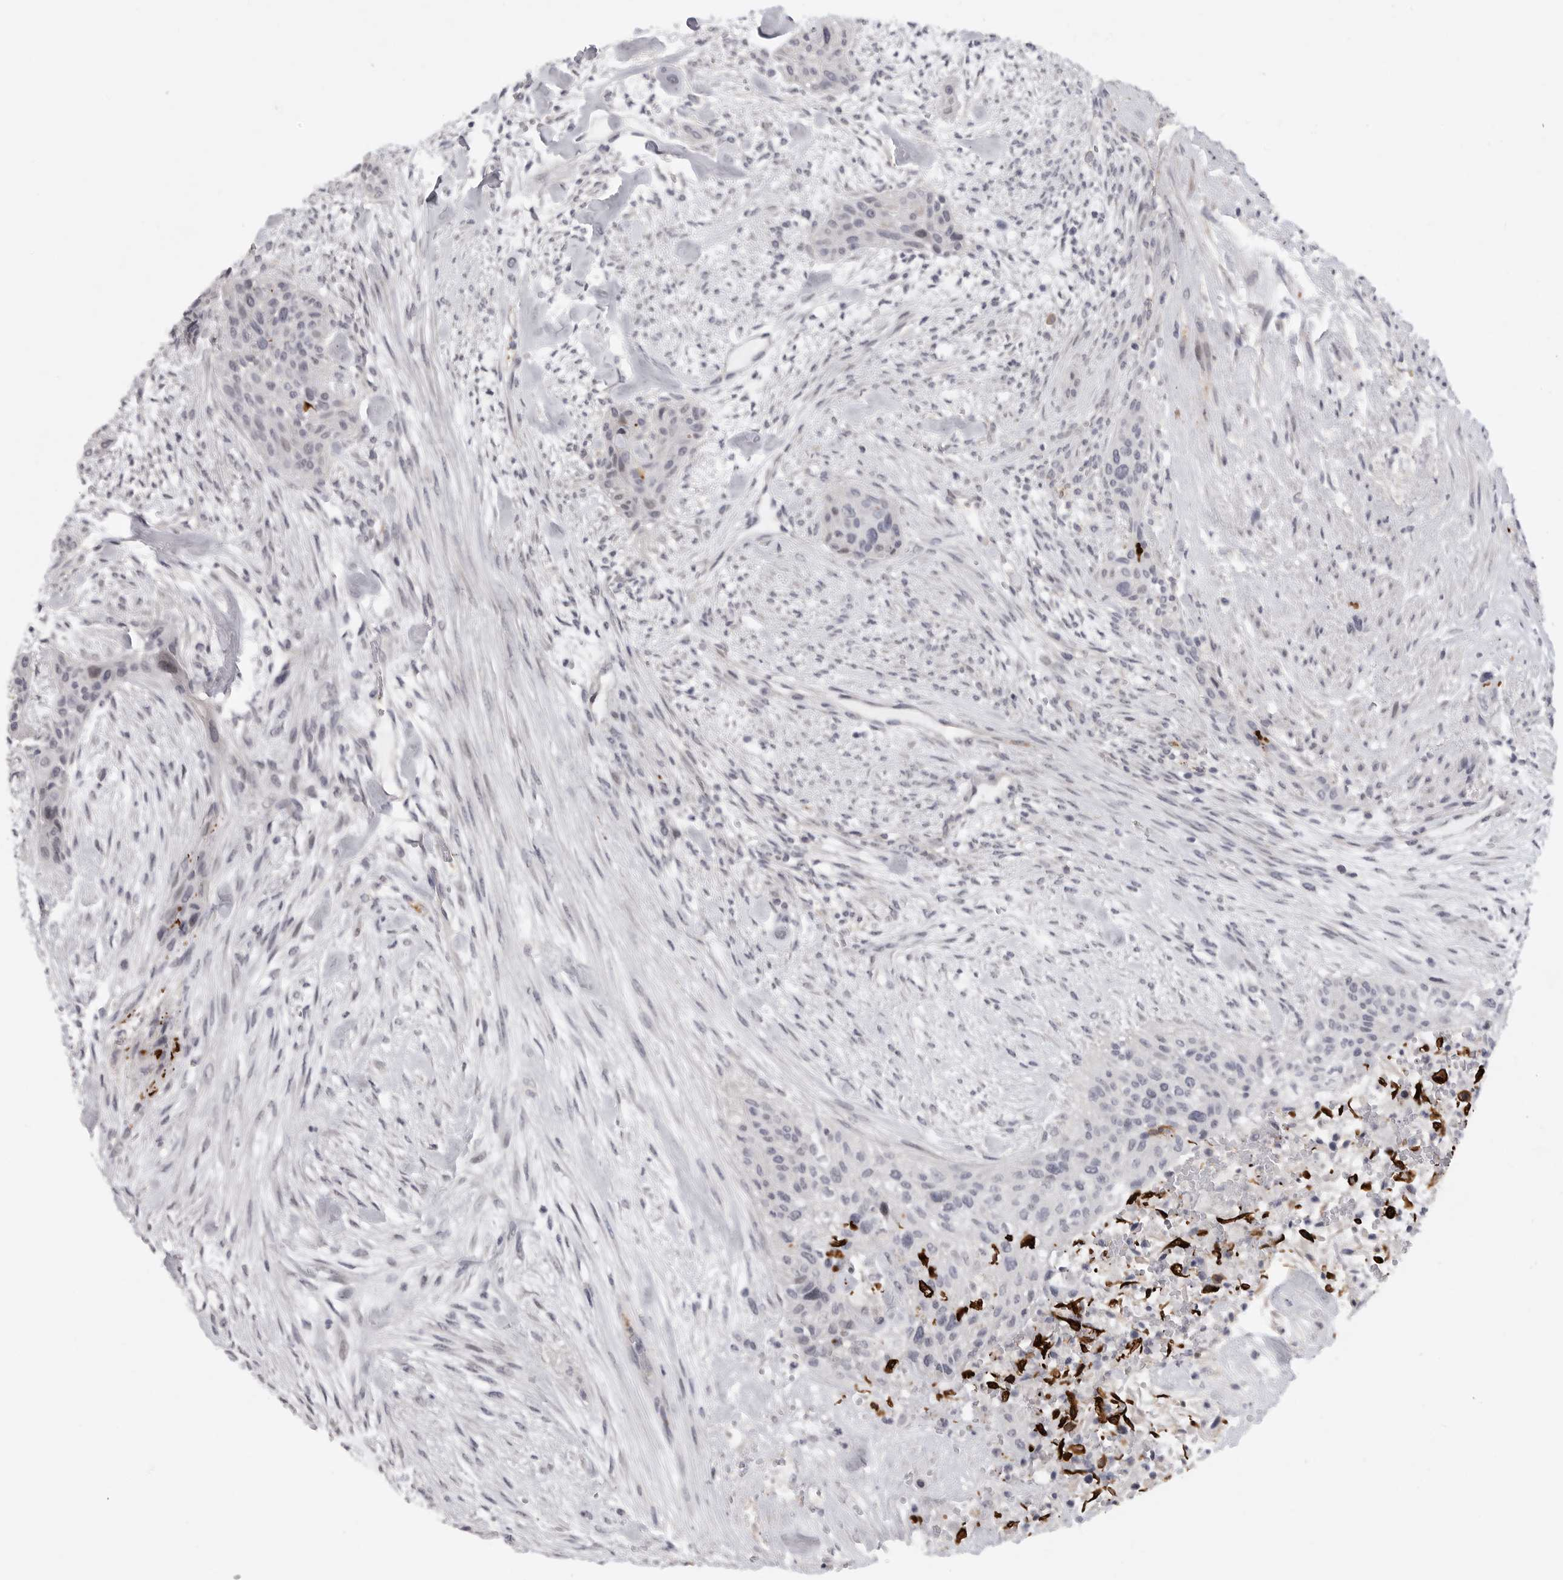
{"staining": {"intensity": "negative", "quantity": "none", "location": "none"}, "tissue": "urothelial cancer", "cell_type": "Tumor cells", "image_type": "cancer", "snomed": [{"axis": "morphology", "description": "Urothelial carcinoma, High grade"}, {"axis": "topography", "description": "Urinary bladder"}], "caption": "The histopathology image exhibits no staining of tumor cells in urothelial carcinoma (high-grade). (Brightfield microscopy of DAB (3,3'-diaminobenzidine) immunohistochemistry (IHC) at high magnification).", "gene": "FBXO43", "patient": {"sex": "male", "age": 35}}